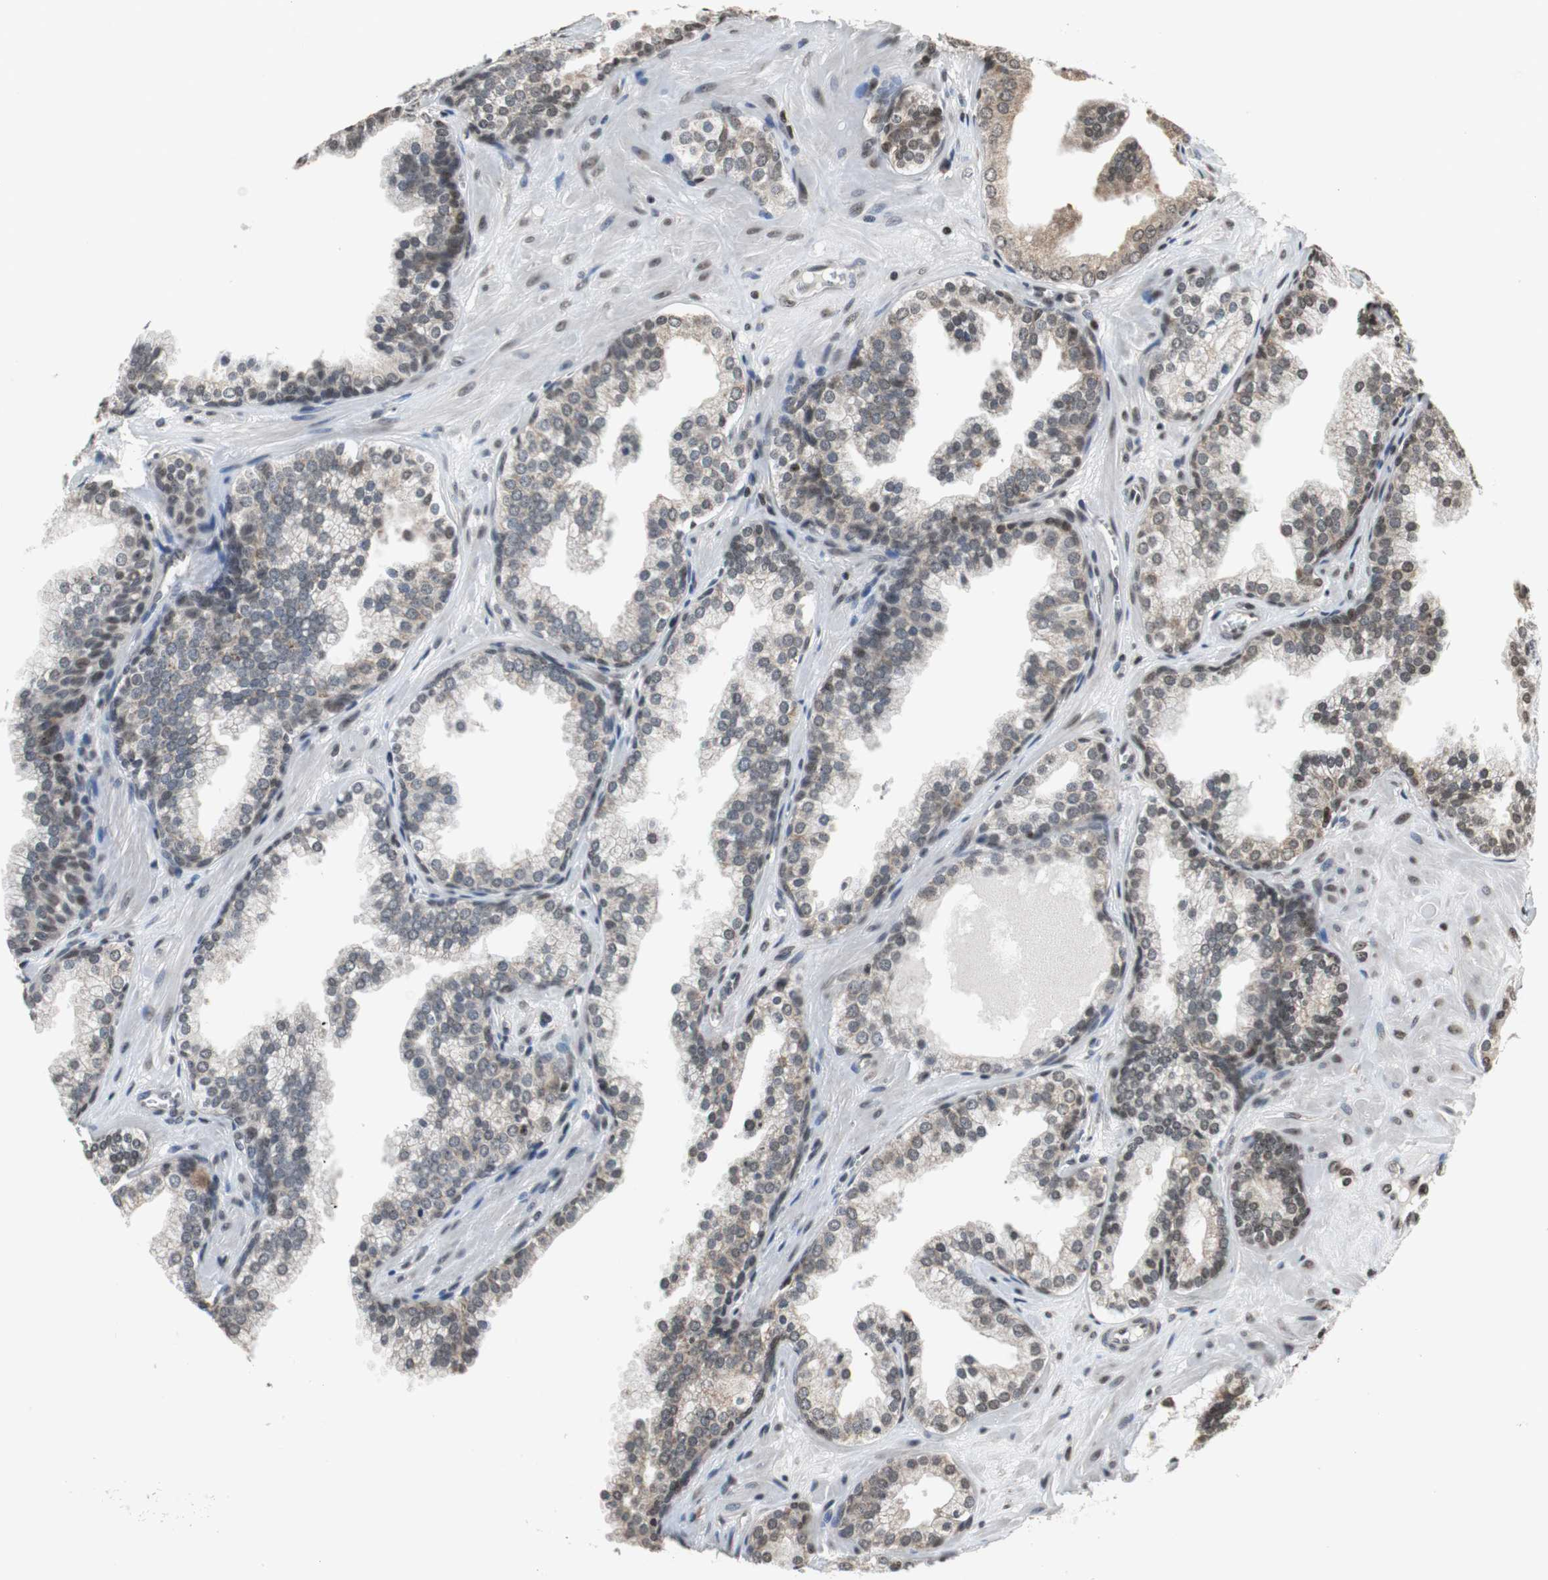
{"staining": {"intensity": "weak", "quantity": "25%-75%", "location": "cytoplasmic/membranous,nuclear"}, "tissue": "prostate cancer", "cell_type": "Tumor cells", "image_type": "cancer", "snomed": [{"axis": "morphology", "description": "Adenocarcinoma, Low grade"}, {"axis": "topography", "description": "Prostate"}], "caption": "Immunohistochemistry staining of low-grade adenocarcinoma (prostate), which reveals low levels of weak cytoplasmic/membranous and nuclear positivity in approximately 25%-75% of tumor cells indicating weak cytoplasmic/membranous and nuclear protein staining. The staining was performed using DAB (brown) for protein detection and nuclei were counterstained in hematoxylin (blue).", "gene": "REST", "patient": {"sex": "male", "age": 57}}